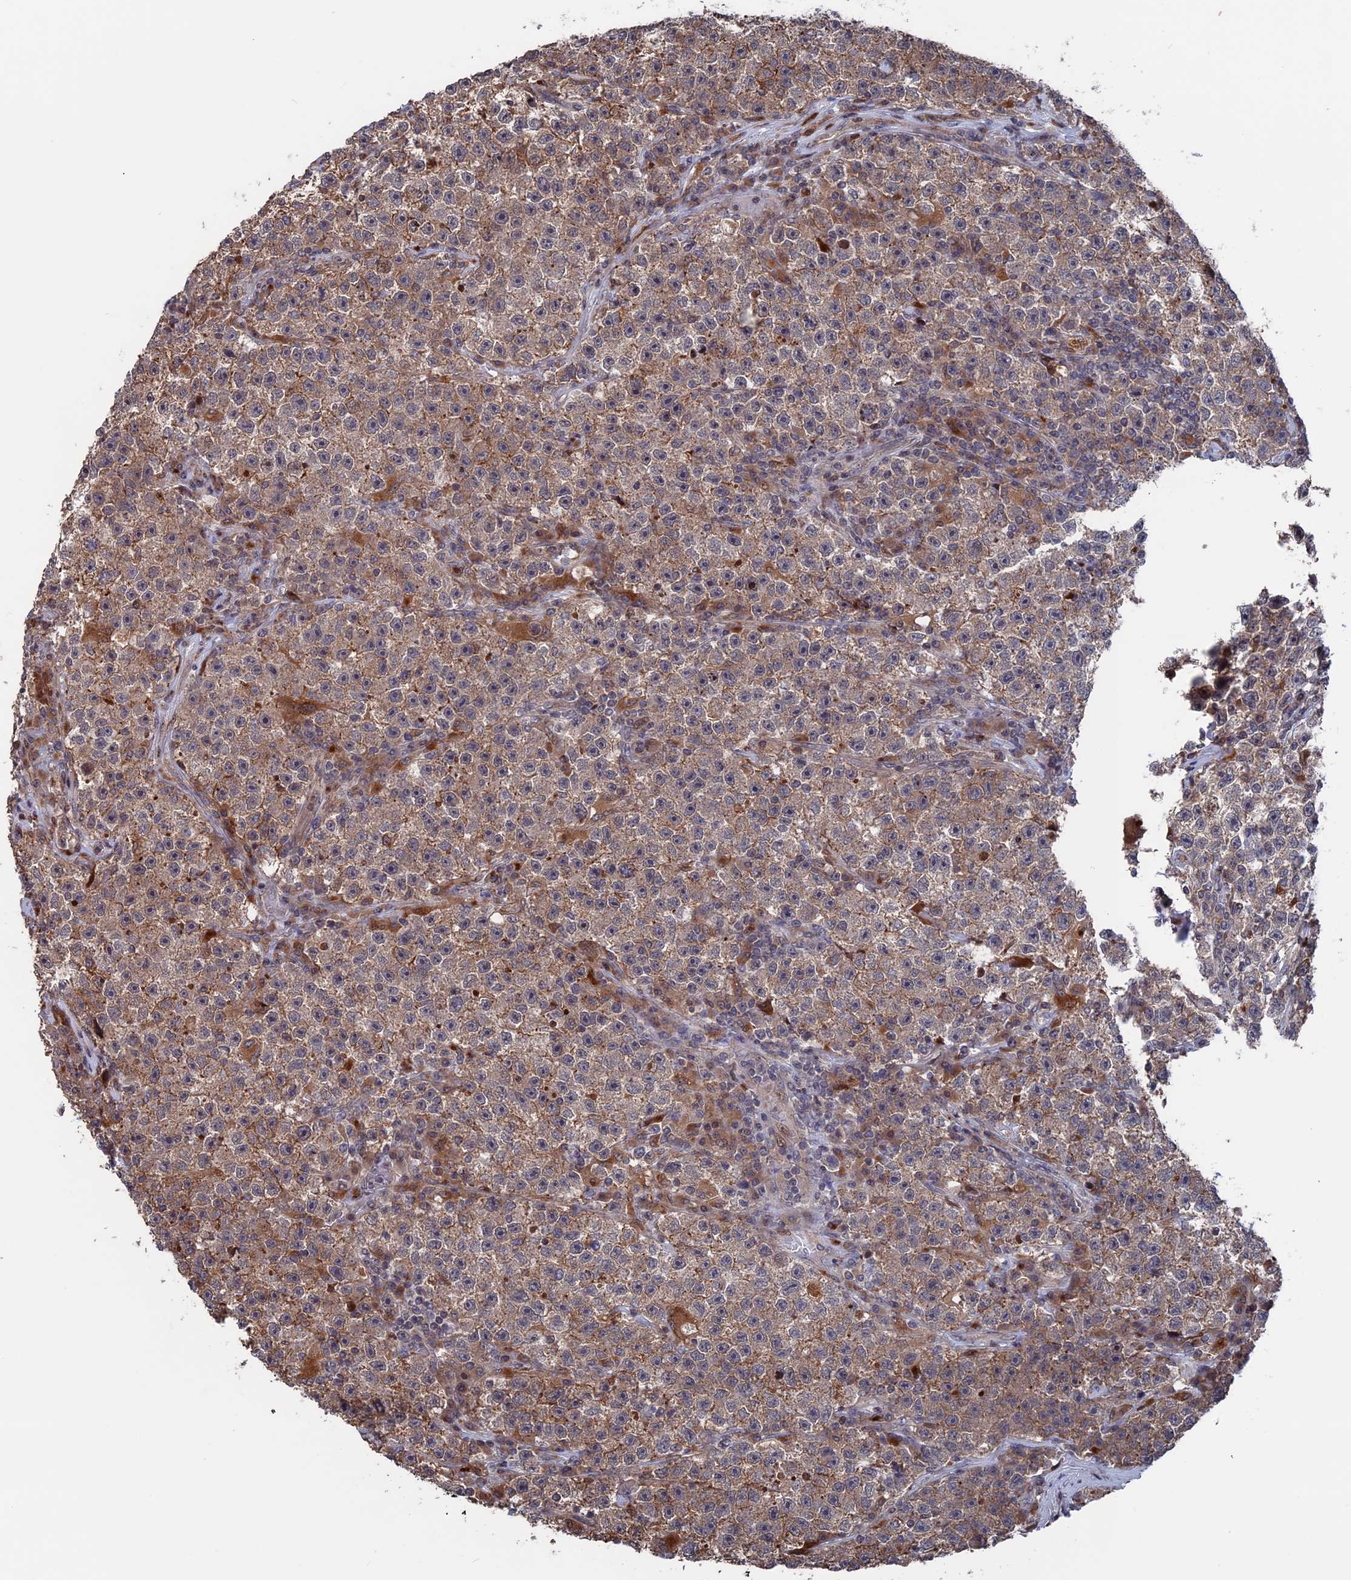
{"staining": {"intensity": "moderate", "quantity": ">75%", "location": "cytoplasmic/membranous"}, "tissue": "testis cancer", "cell_type": "Tumor cells", "image_type": "cancer", "snomed": [{"axis": "morphology", "description": "Seminoma, NOS"}, {"axis": "topography", "description": "Testis"}], "caption": "Immunohistochemistry (DAB) staining of human testis seminoma displays moderate cytoplasmic/membranous protein positivity in about >75% of tumor cells. (DAB IHC with brightfield microscopy, high magnification).", "gene": "PLA2G15", "patient": {"sex": "male", "age": 22}}